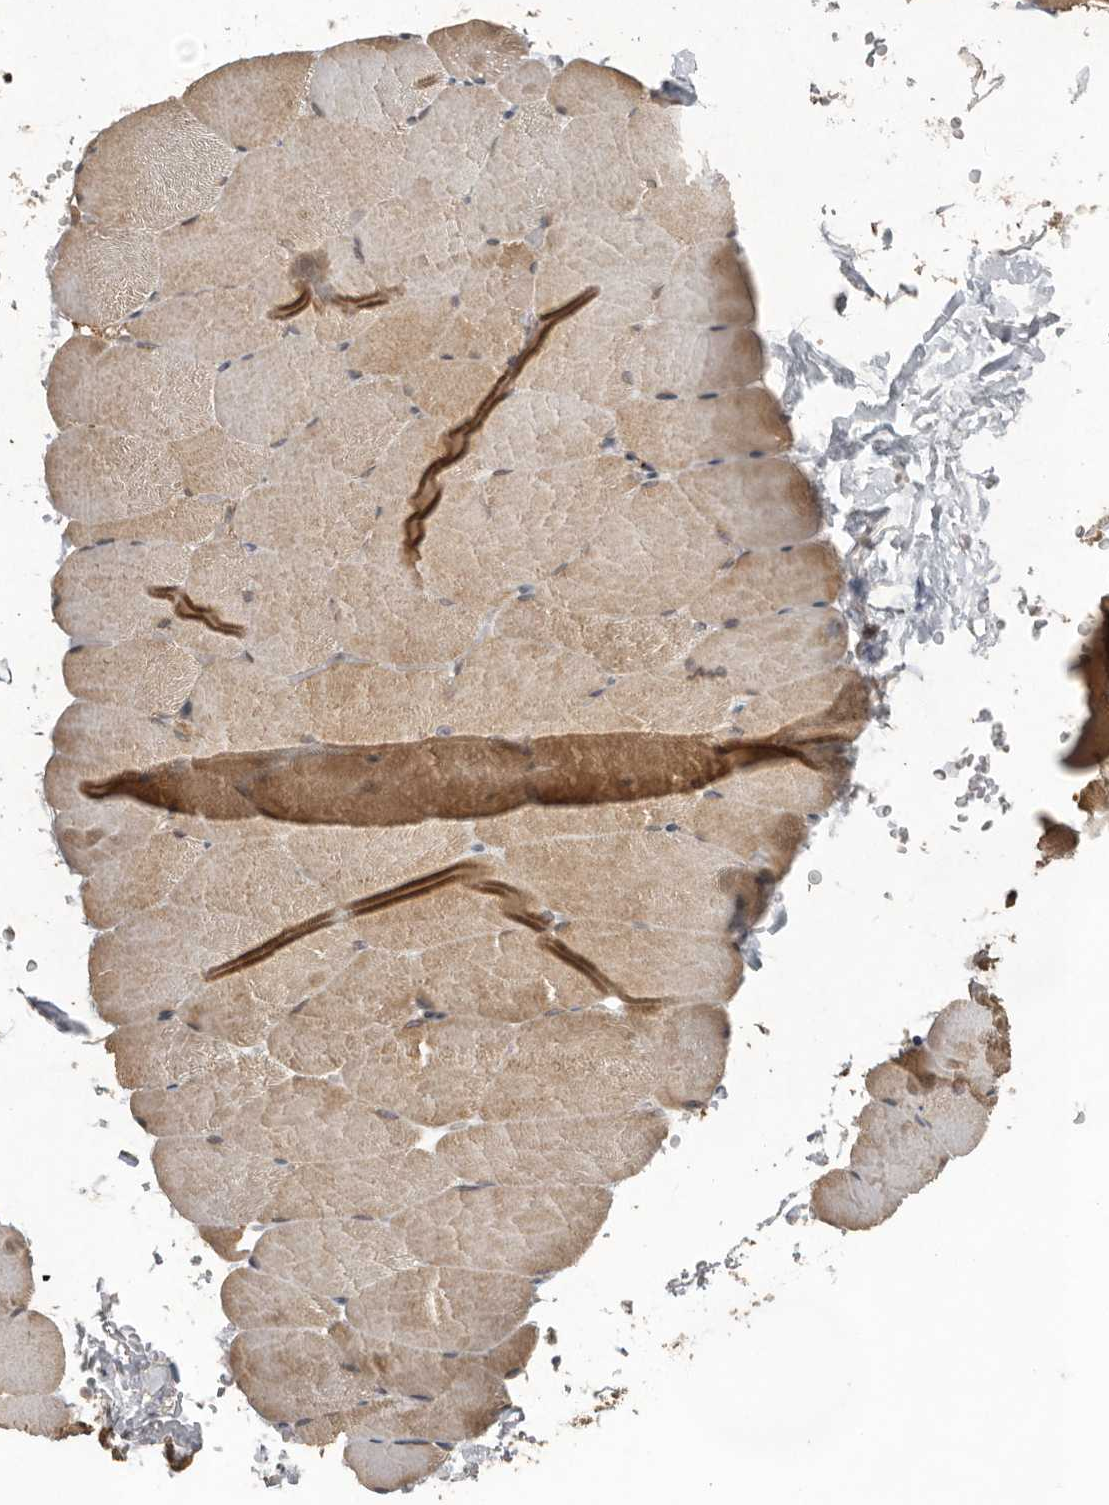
{"staining": {"intensity": "moderate", "quantity": ">75%", "location": "cytoplasmic/membranous"}, "tissue": "skeletal muscle", "cell_type": "Myocytes", "image_type": "normal", "snomed": [{"axis": "morphology", "description": "Normal tissue, NOS"}, {"axis": "topography", "description": "Skeletal muscle"}, {"axis": "topography", "description": "Parathyroid gland"}], "caption": "Protein positivity by IHC displays moderate cytoplasmic/membranous expression in about >75% of myocytes in normal skeletal muscle. (Brightfield microscopy of DAB IHC at high magnification).", "gene": "CEP350", "patient": {"sex": "female", "age": 37}}